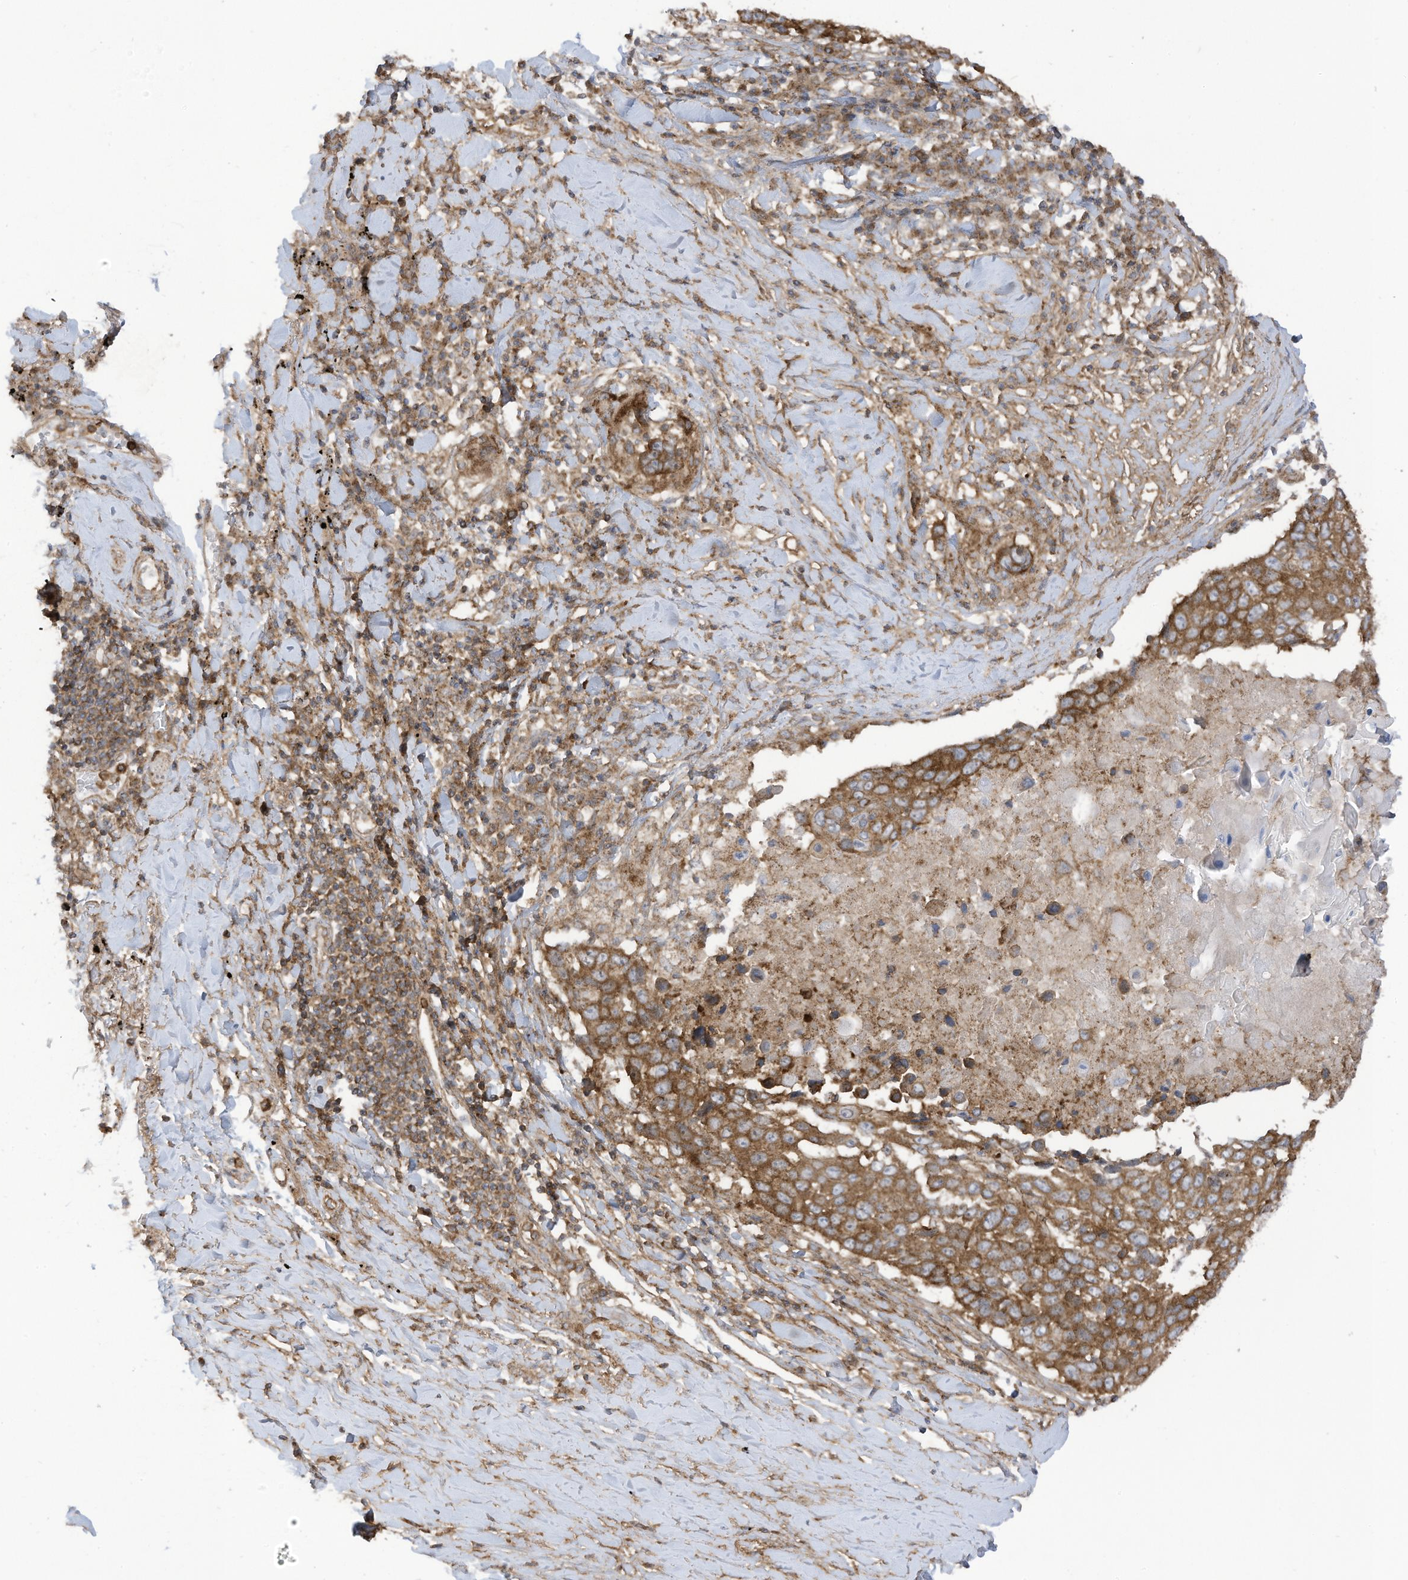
{"staining": {"intensity": "strong", "quantity": ">75%", "location": "cytoplasmic/membranous"}, "tissue": "lung cancer", "cell_type": "Tumor cells", "image_type": "cancer", "snomed": [{"axis": "morphology", "description": "Squamous cell carcinoma, NOS"}, {"axis": "topography", "description": "Lung"}], "caption": "Squamous cell carcinoma (lung) stained with DAB (3,3'-diaminobenzidine) IHC reveals high levels of strong cytoplasmic/membranous positivity in about >75% of tumor cells.", "gene": "REPS1", "patient": {"sex": "male", "age": 66}}